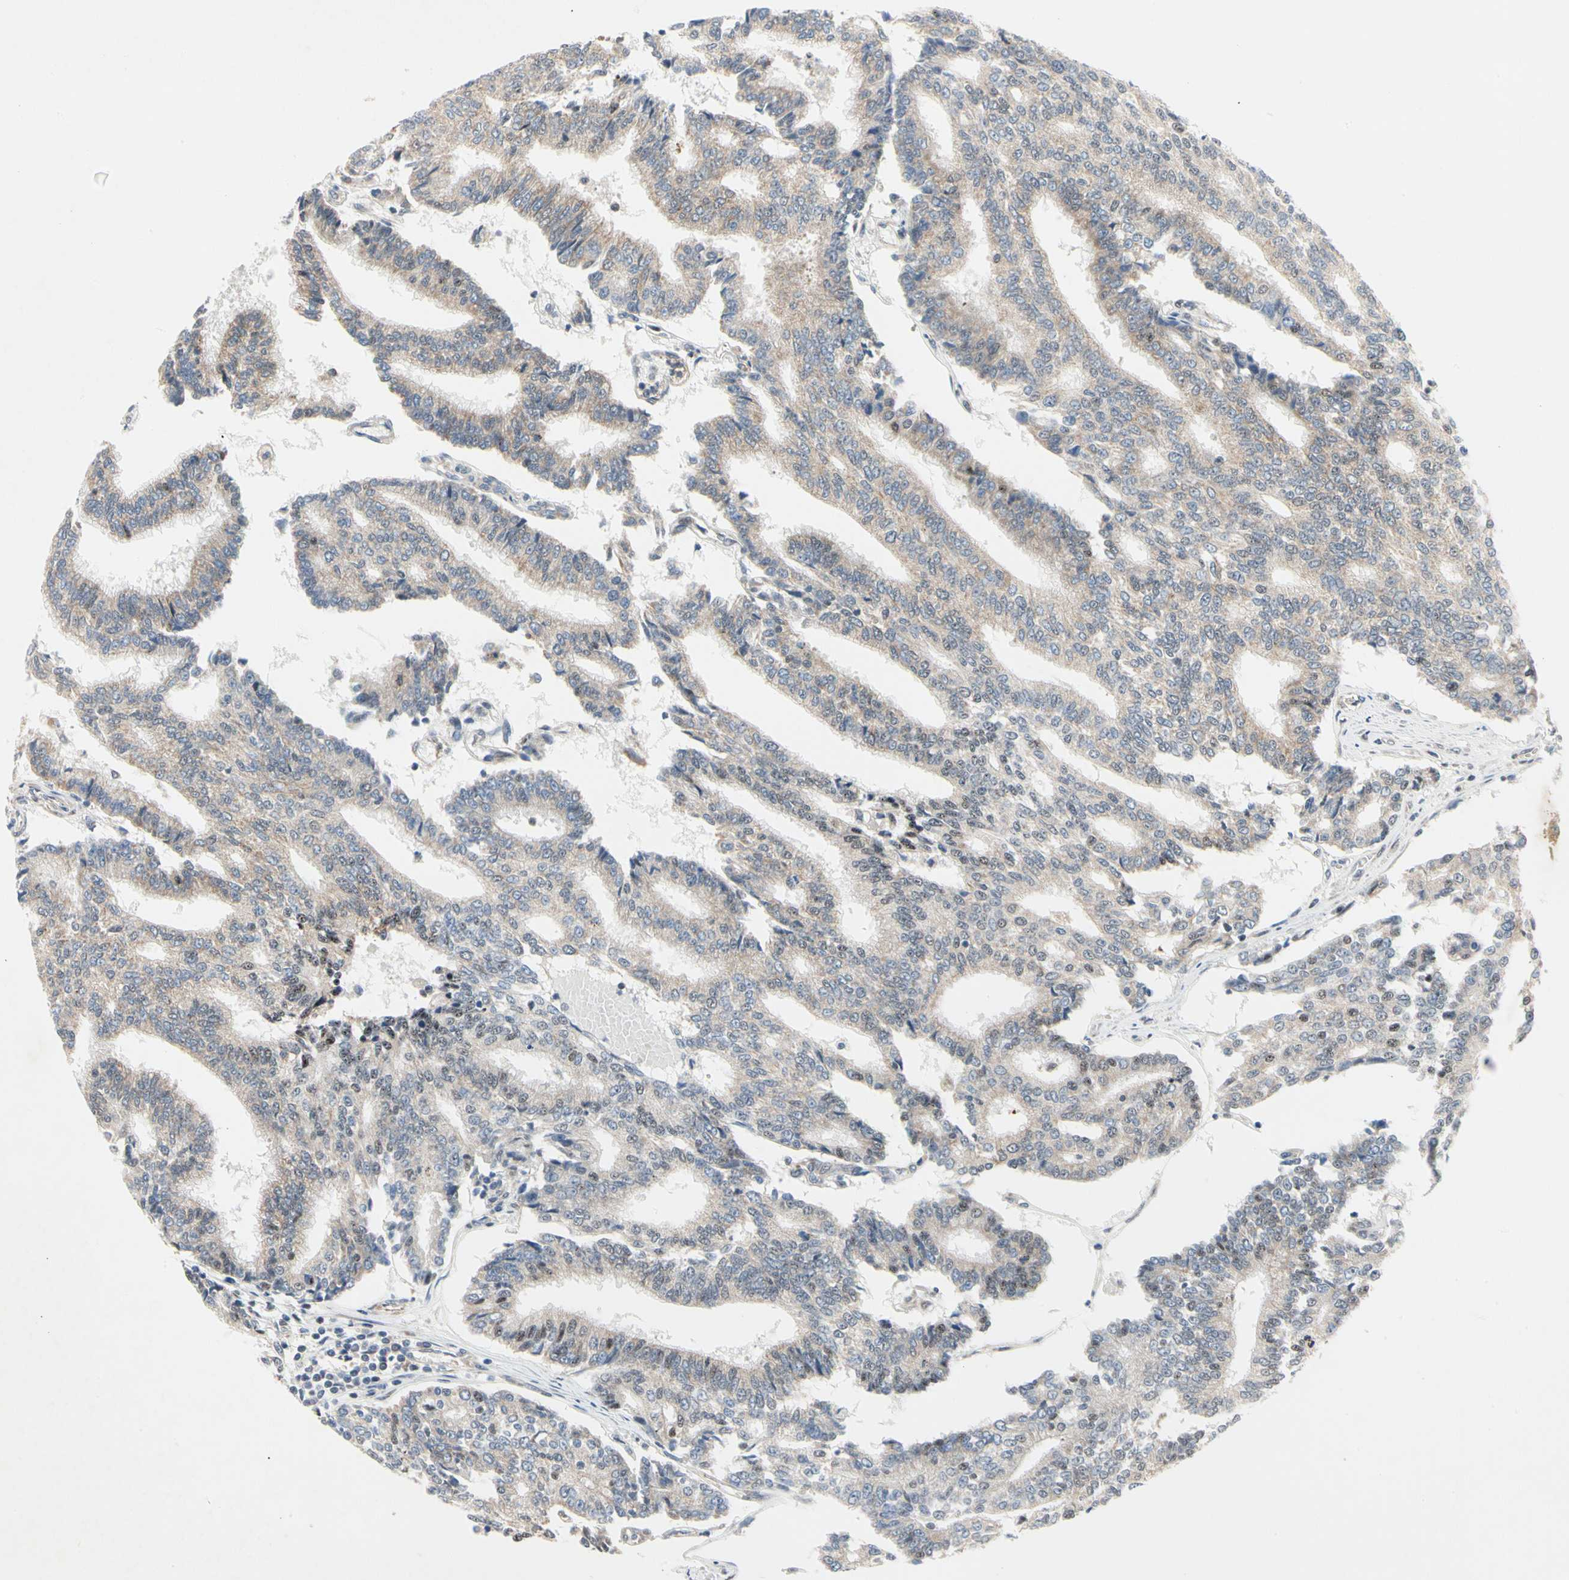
{"staining": {"intensity": "weak", "quantity": ">75%", "location": "cytoplasmic/membranous,nuclear"}, "tissue": "prostate cancer", "cell_type": "Tumor cells", "image_type": "cancer", "snomed": [{"axis": "morphology", "description": "Adenocarcinoma, High grade"}, {"axis": "topography", "description": "Prostate"}], "caption": "Immunohistochemical staining of human prostate cancer (high-grade adenocarcinoma) shows low levels of weak cytoplasmic/membranous and nuclear expression in about >75% of tumor cells.", "gene": "MARK1", "patient": {"sex": "male", "age": 55}}